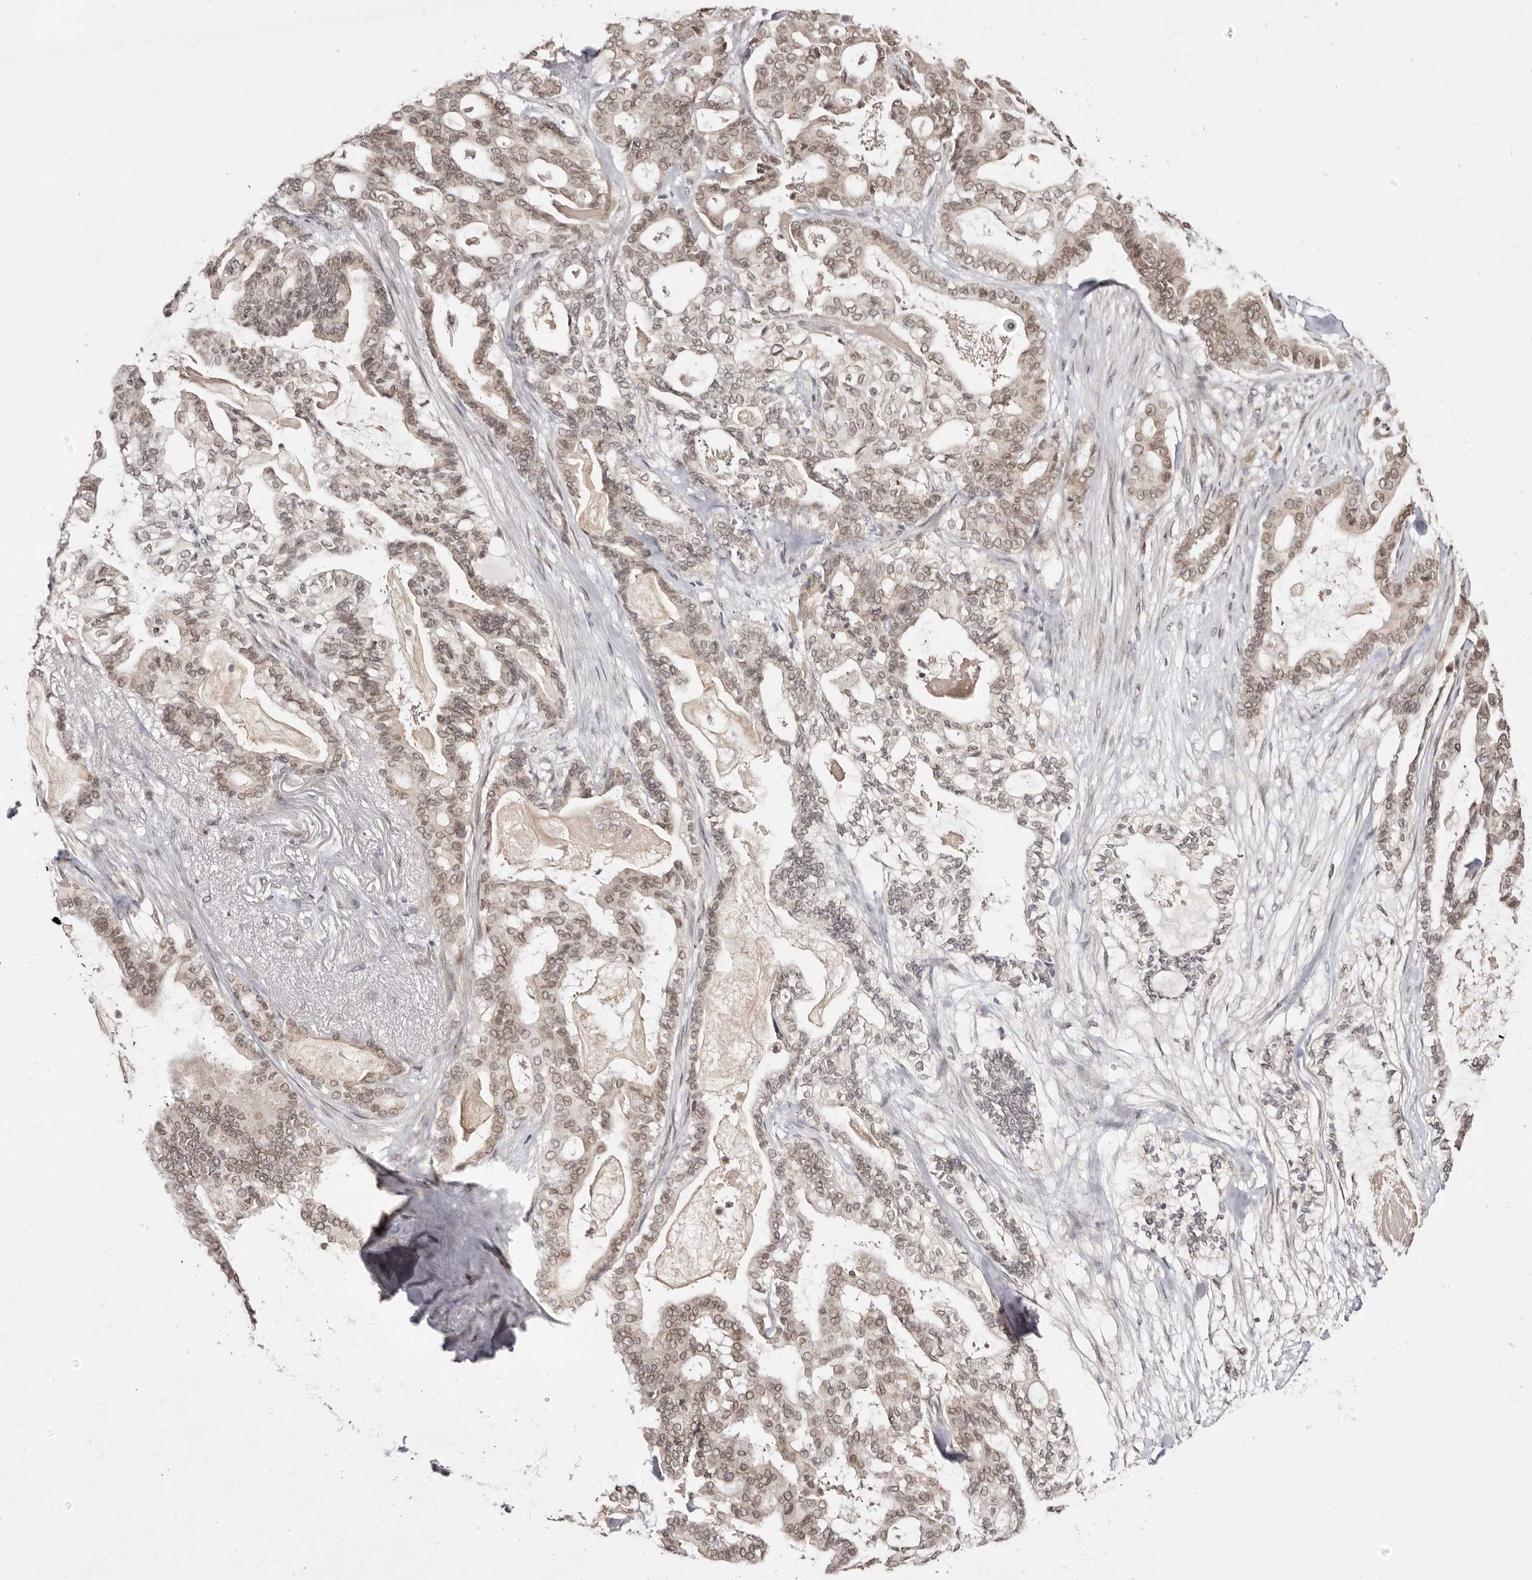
{"staining": {"intensity": "moderate", "quantity": ">75%", "location": "nuclear"}, "tissue": "pancreatic cancer", "cell_type": "Tumor cells", "image_type": "cancer", "snomed": [{"axis": "morphology", "description": "Adenocarcinoma, NOS"}, {"axis": "topography", "description": "Pancreas"}], "caption": "A brown stain highlights moderate nuclear positivity of a protein in pancreatic adenocarcinoma tumor cells. Using DAB (3,3'-diaminobenzidine) (brown) and hematoxylin (blue) stains, captured at high magnification using brightfield microscopy.", "gene": "LCORL", "patient": {"sex": "male", "age": 63}}